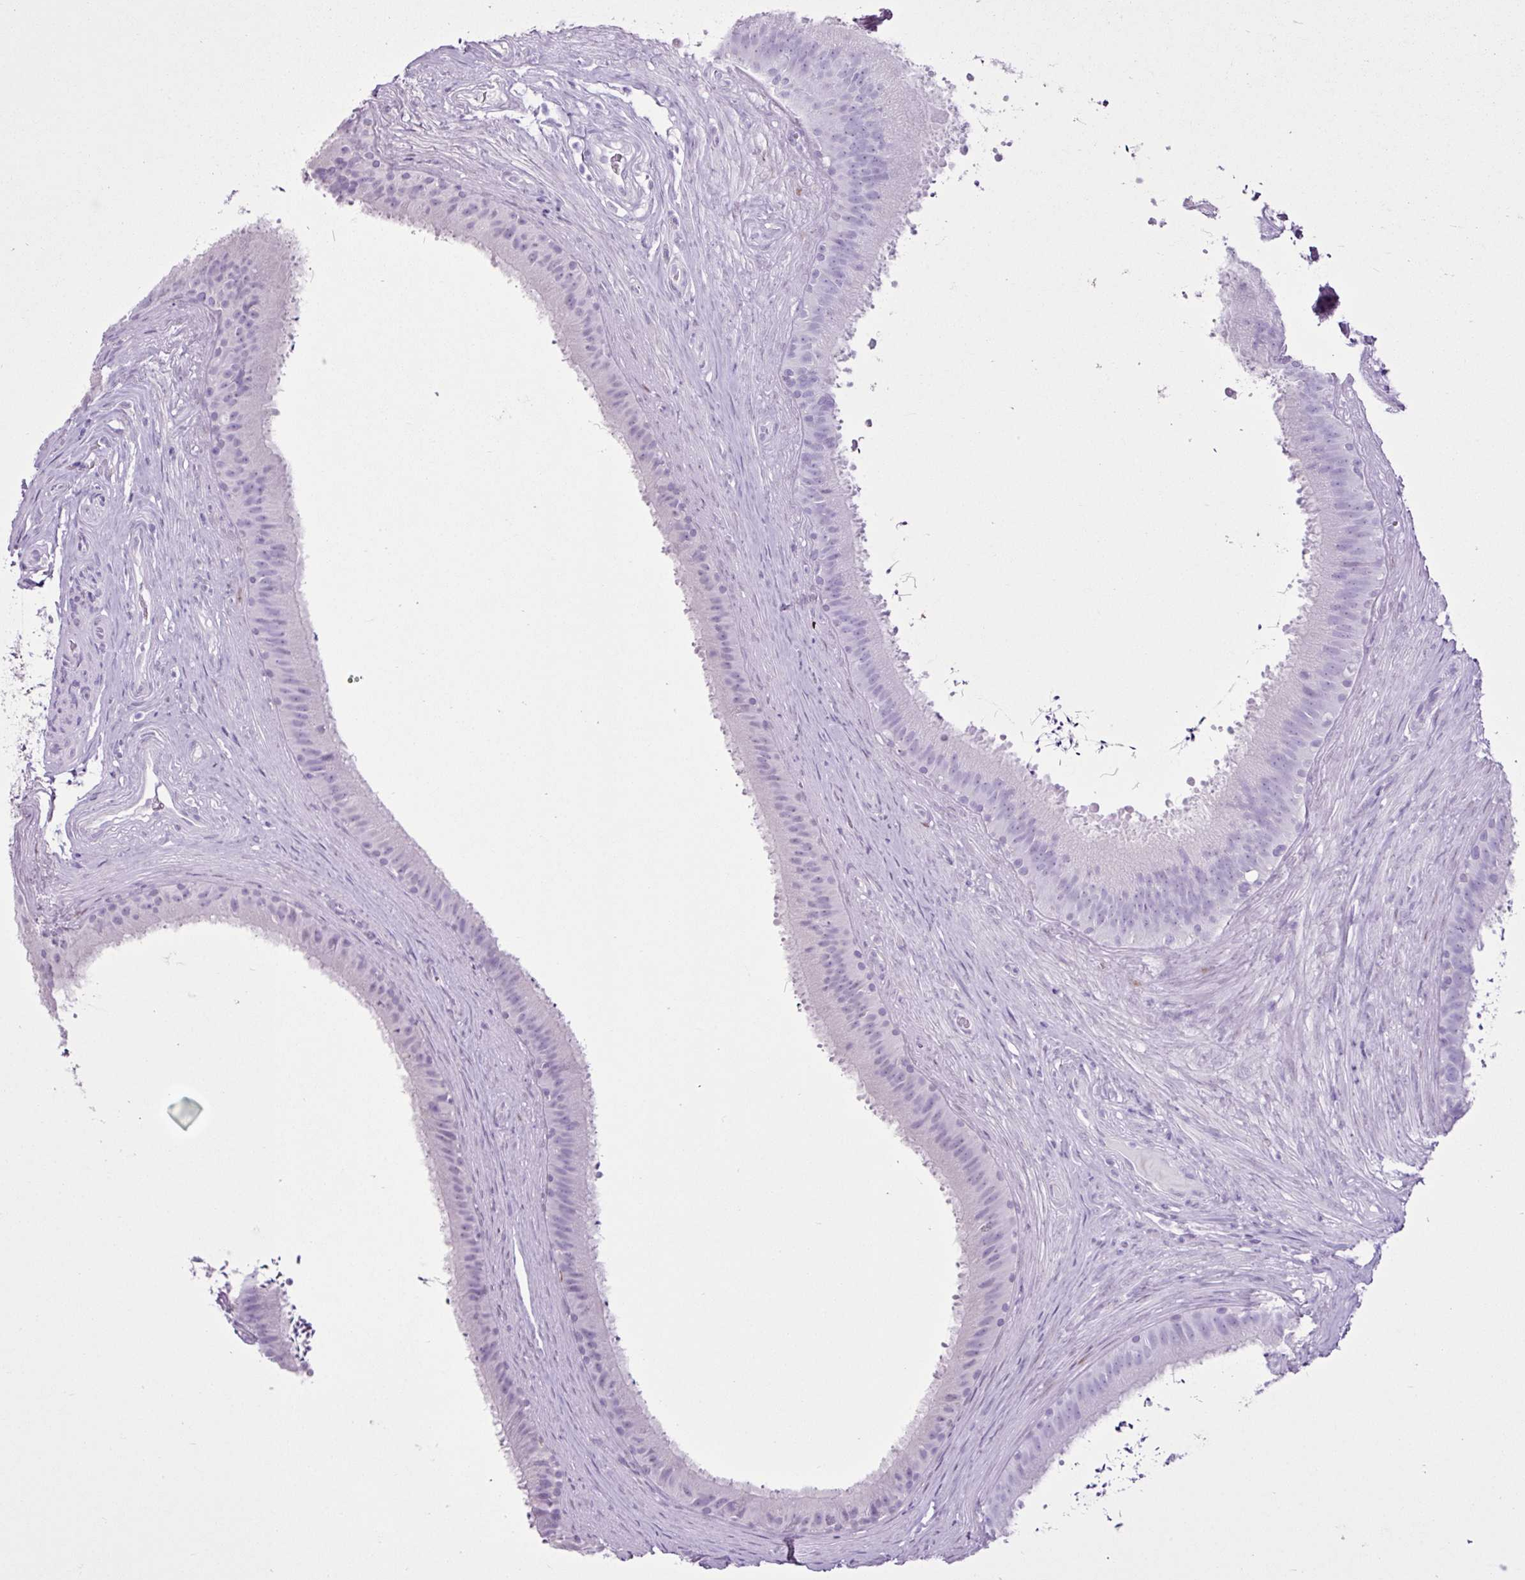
{"staining": {"intensity": "negative", "quantity": "none", "location": "none"}, "tissue": "epididymis", "cell_type": "Glandular cells", "image_type": "normal", "snomed": [{"axis": "morphology", "description": "Normal tissue, NOS"}, {"axis": "topography", "description": "Testis"}, {"axis": "topography", "description": "Epididymis"}], "caption": "The histopathology image reveals no staining of glandular cells in unremarkable epididymis.", "gene": "PGR", "patient": {"sex": "male", "age": 41}}